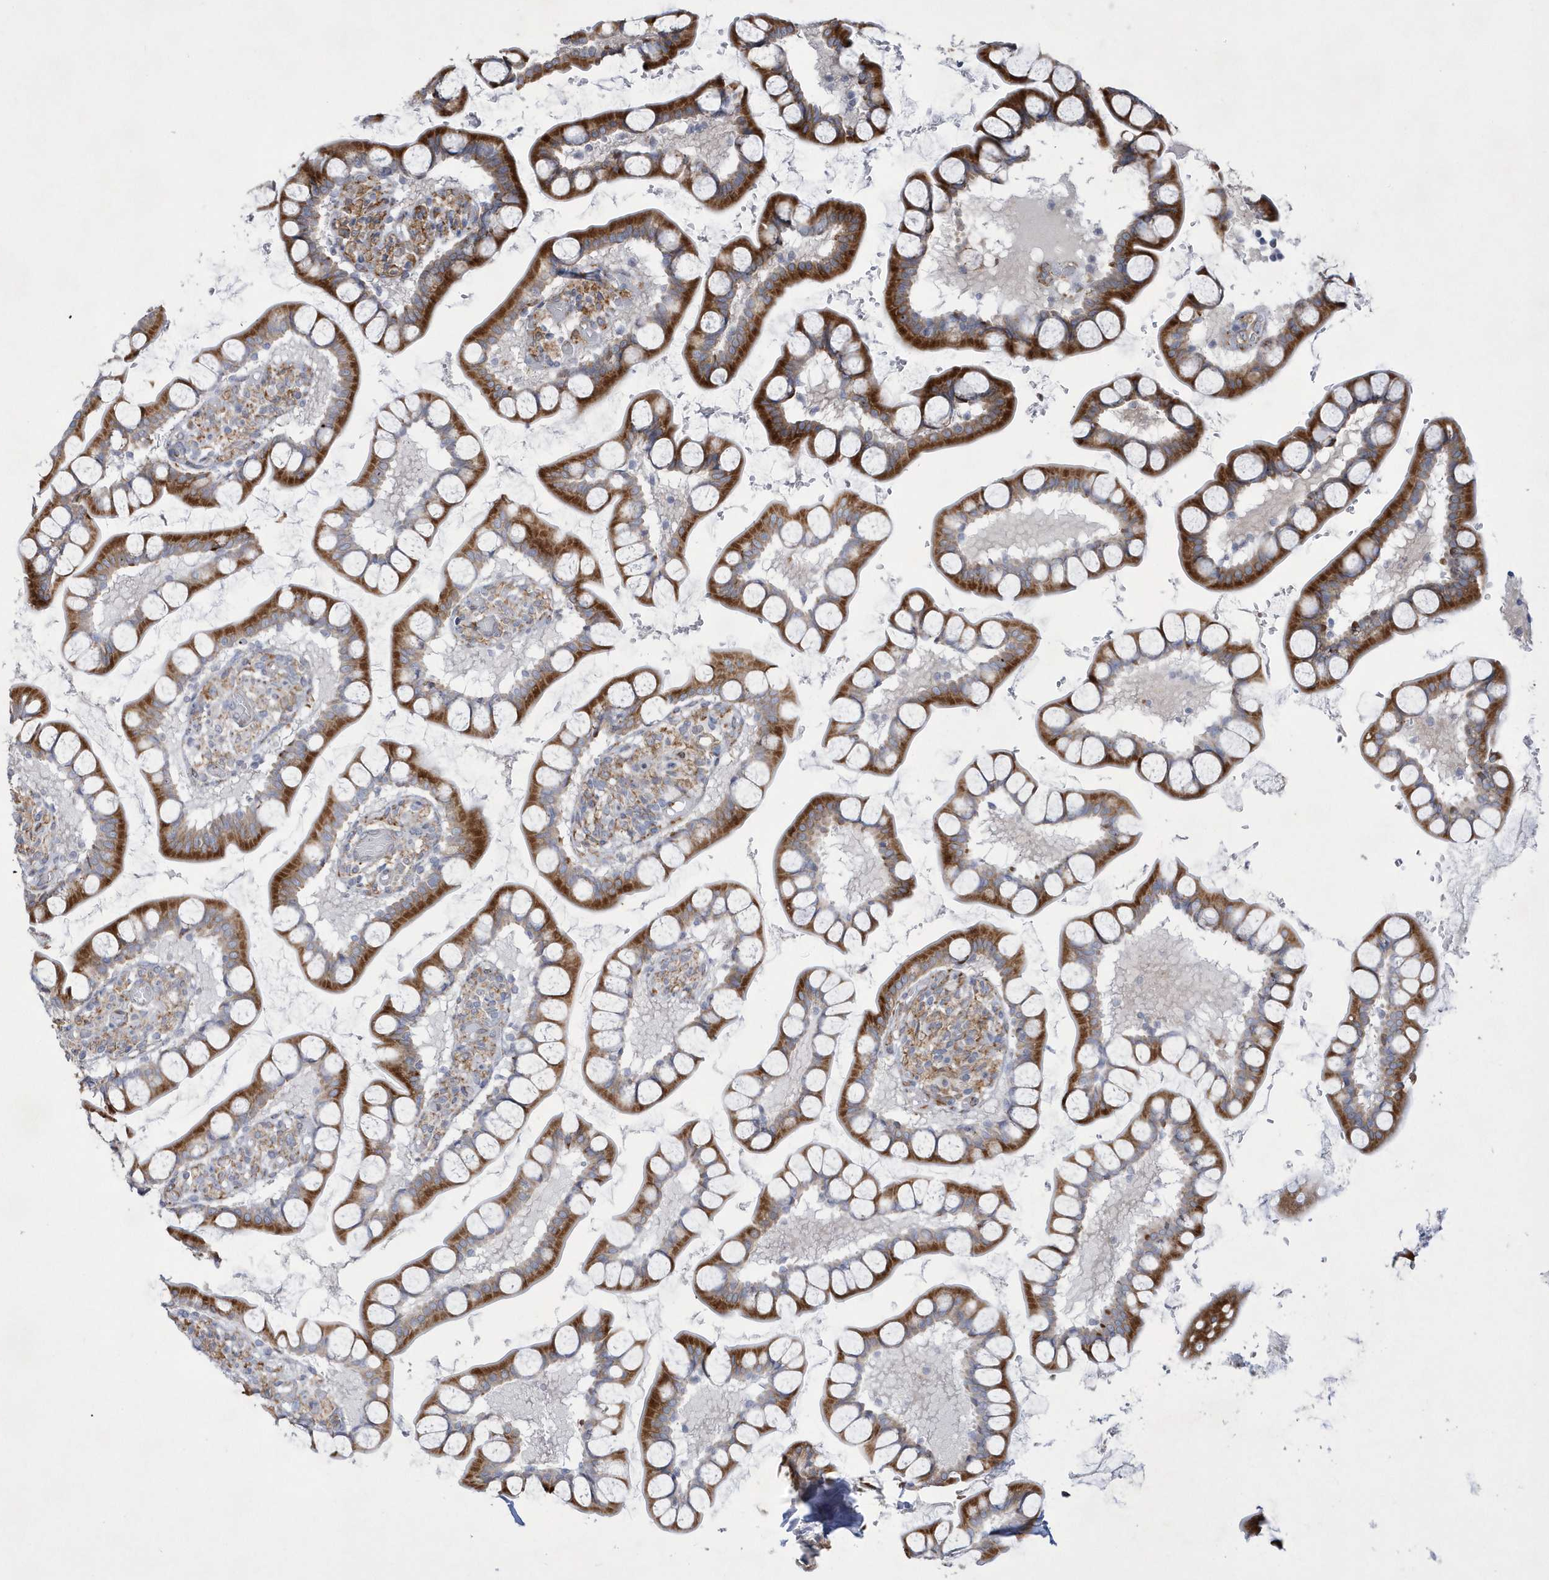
{"staining": {"intensity": "strong", "quantity": ">75%", "location": "cytoplasmic/membranous"}, "tissue": "small intestine", "cell_type": "Glandular cells", "image_type": "normal", "snomed": [{"axis": "morphology", "description": "Normal tissue, NOS"}, {"axis": "topography", "description": "Small intestine"}], "caption": "Immunohistochemical staining of normal human small intestine shows high levels of strong cytoplasmic/membranous staining in about >75% of glandular cells. The staining was performed using DAB (3,3'-diaminobenzidine), with brown indicating positive protein expression. Nuclei are stained blue with hematoxylin.", "gene": "MED31", "patient": {"sex": "male", "age": 52}}